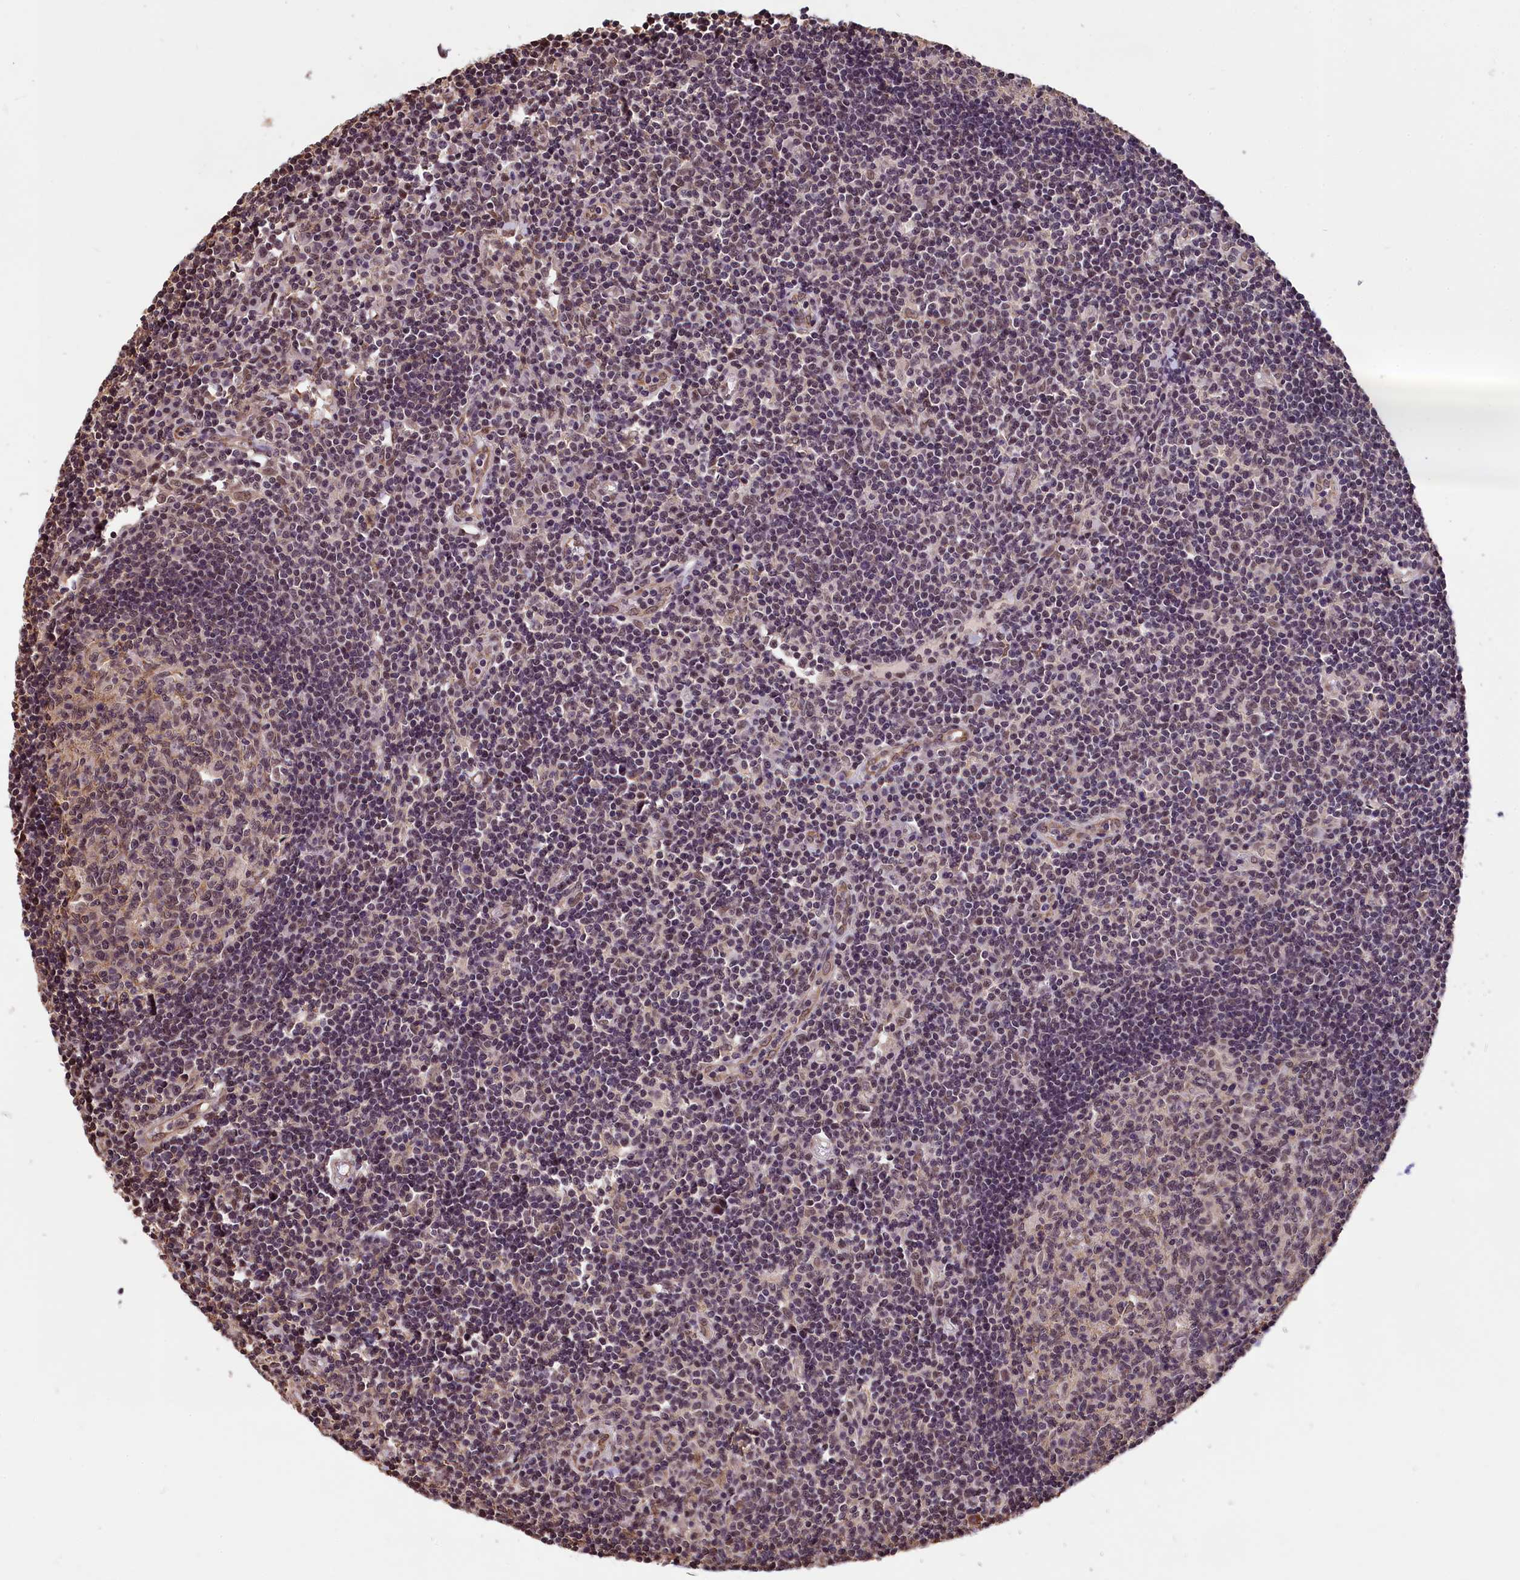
{"staining": {"intensity": "moderate", "quantity": ">75%", "location": "nuclear"}, "tissue": "lymph node", "cell_type": "Germinal center cells", "image_type": "normal", "snomed": [{"axis": "morphology", "description": "Normal tissue, NOS"}, {"axis": "topography", "description": "Lymph node"}], "caption": "A brown stain shows moderate nuclear staining of a protein in germinal center cells of benign lymph node. (Brightfield microscopy of DAB IHC at high magnification).", "gene": "ZC3H4", "patient": {"sex": "female", "age": 55}}